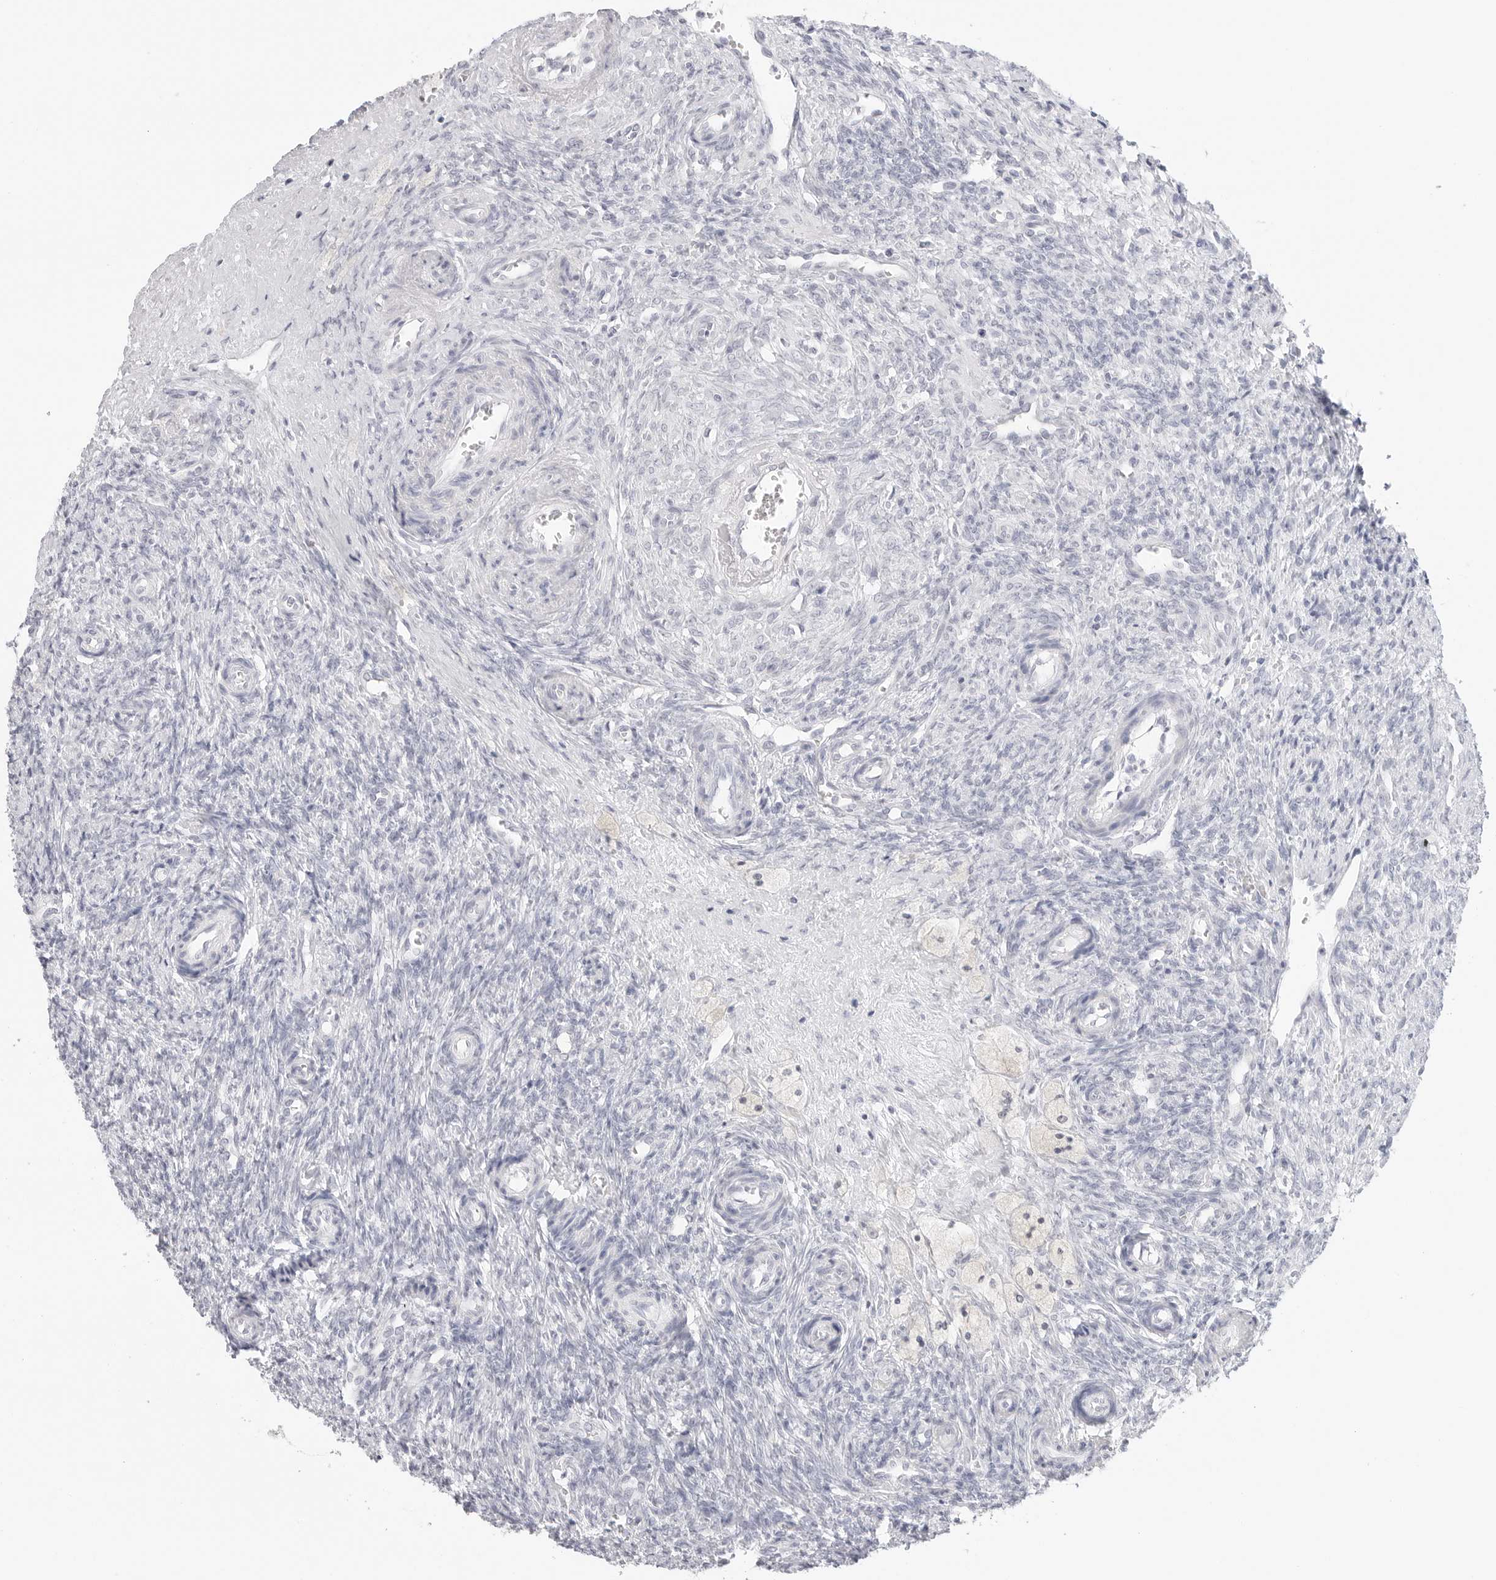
{"staining": {"intensity": "negative", "quantity": "none", "location": "none"}, "tissue": "ovary", "cell_type": "Follicle cells", "image_type": "normal", "snomed": [{"axis": "morphology", "description": "Normal tissue, NOS"}, {"axis": "topography", "description": "Ovary"}], "caption": "The immunohistochemistry (IHC) photomicrograph has no significant expression in follicle cells of ovary. (Brightfield microscopy of DAB IHC at high magnification).", "gene": "HMGCS2", "patient": {"sex": "female", "age": 41}}